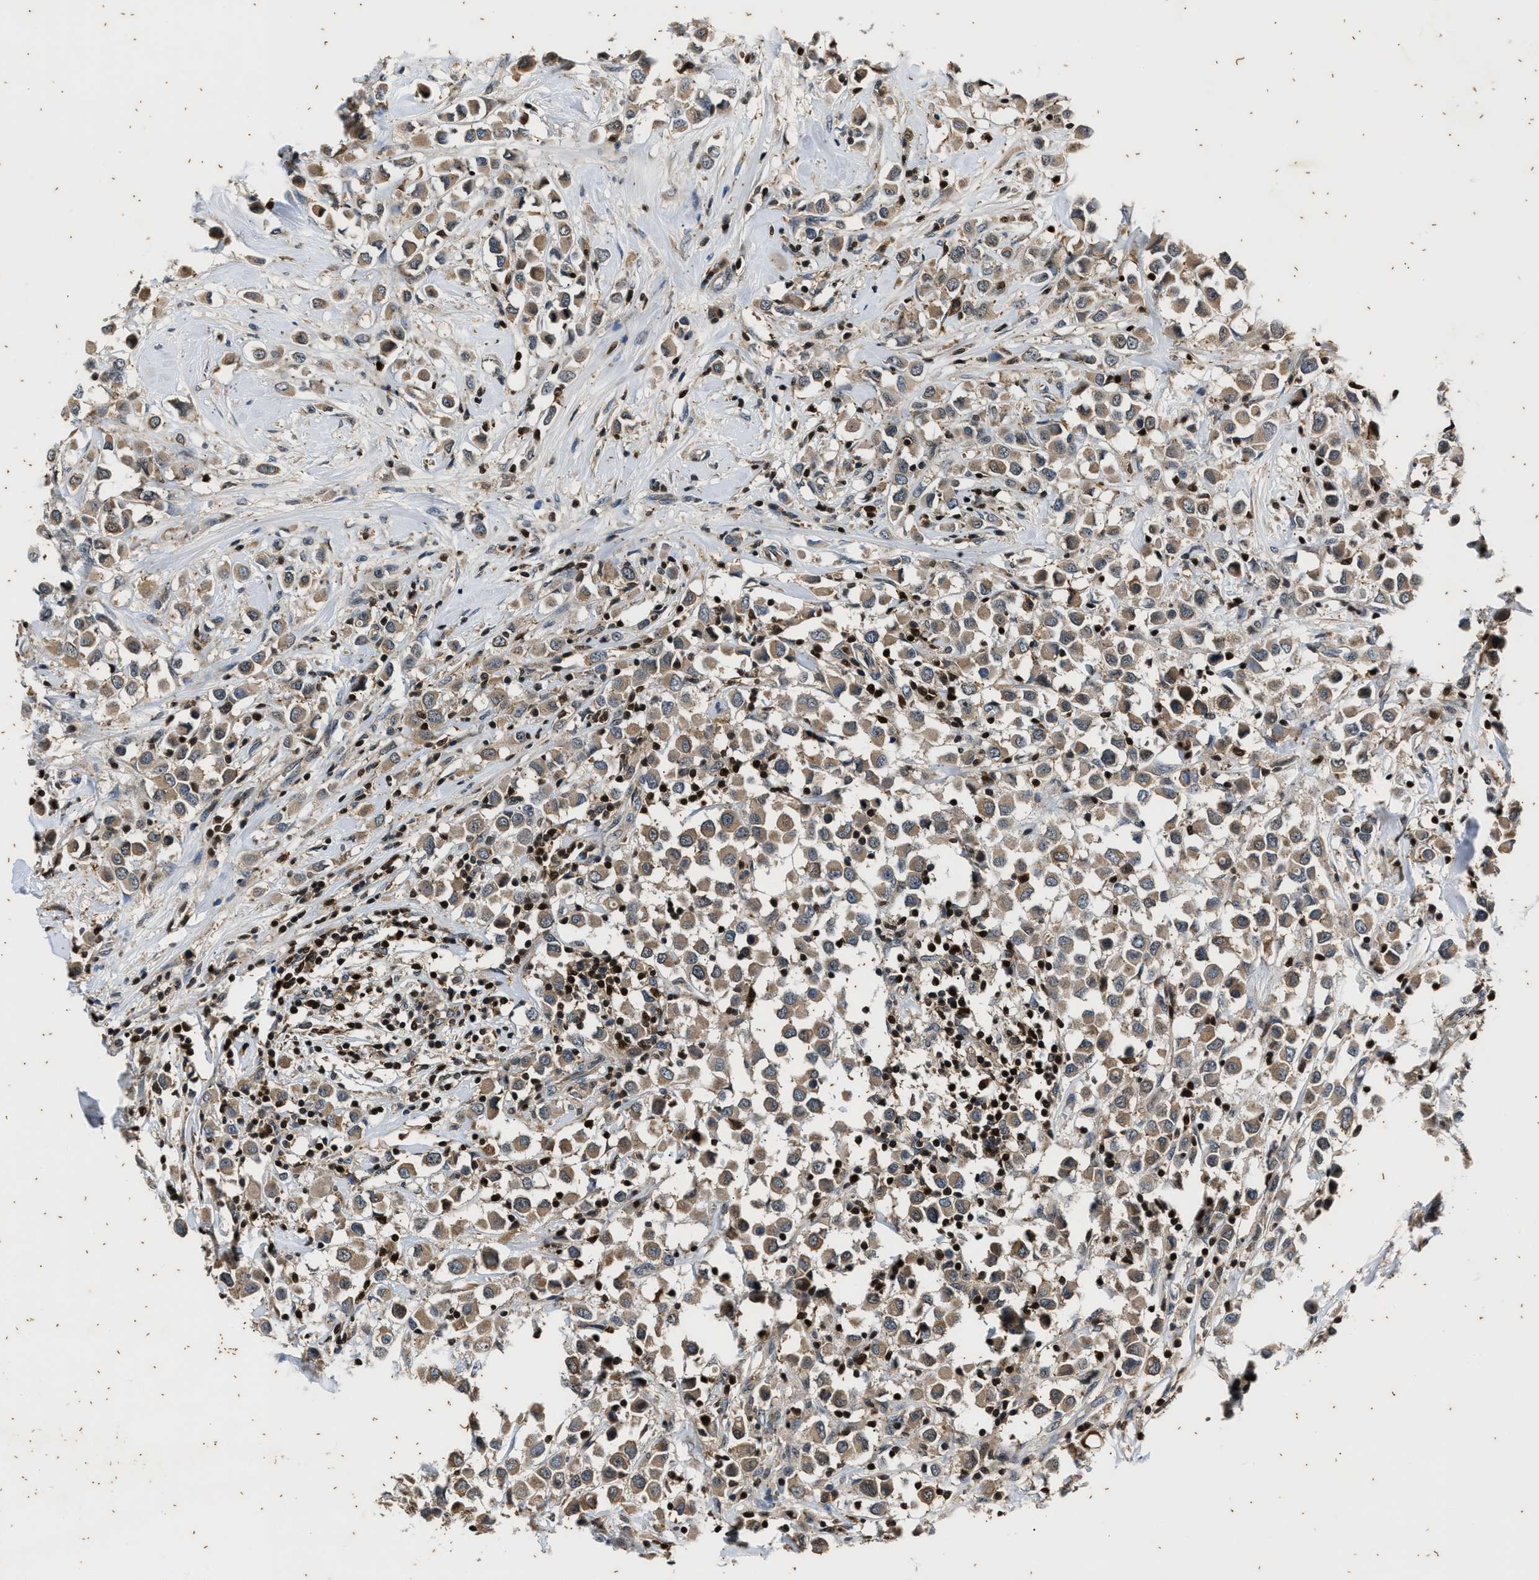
{"staining": {"intensity": "weak", "quantity": ">75%", "location": "cytoplasmic/membranous"}, "tissue": "breast cancer", "cell_type": "Tumor cells", "image_type": "cancer", "snomed": [{"axis": "morphology", "description": "Duct carcinoma"}, {"axis": "topography", "description": "Breast"}], "caption": "Weak cytoplasmic/membranous positivity for a protein is present in about >75% of tumor cells of infiltrating ductal carcinoma (breast) using IHC.", "gene": "PTPN7", "patient": {"sex": "female", "age": 61}}